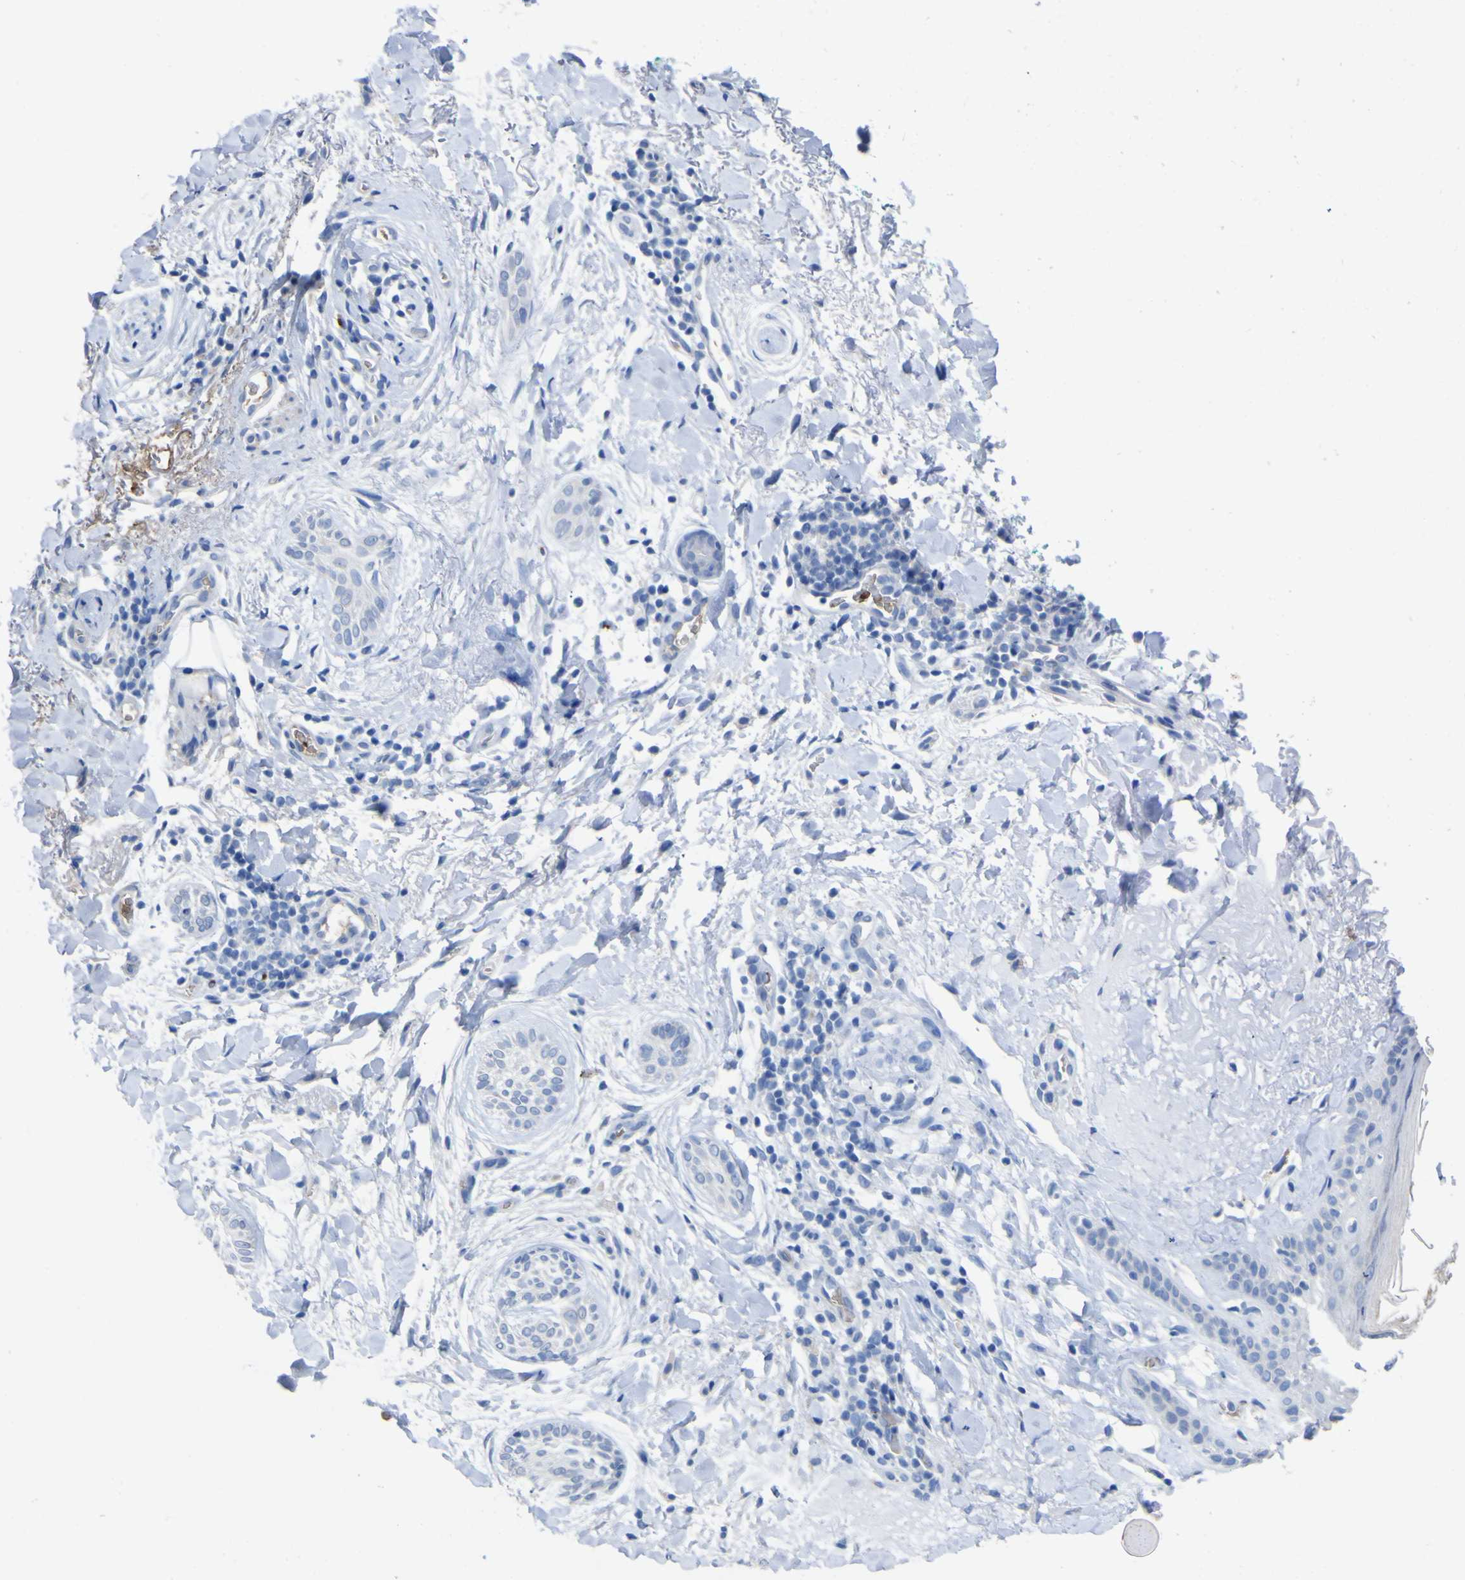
{"staining": {"intensity": "negative", "quantity": "none", "location": "none"}, "tissue": "skin cancer", "cell_type": "Tumor cells", "image_type": "cancer", "snomed": [{"axis": "morphology", "description": "Normal tissue, NOS"}, {"axis": "morphology", "description": "Basal cell carcinoma"}, {"axis": "topography", "description": "Skin"}], "caption": "Immunohistochemistry histopathology image of human basal cell carcinoma (skin) stained for a protein (brown), which displays no expression in tumor cells.", "gene": "GCM1", "patient": {"sex": "female", "age": 71}}